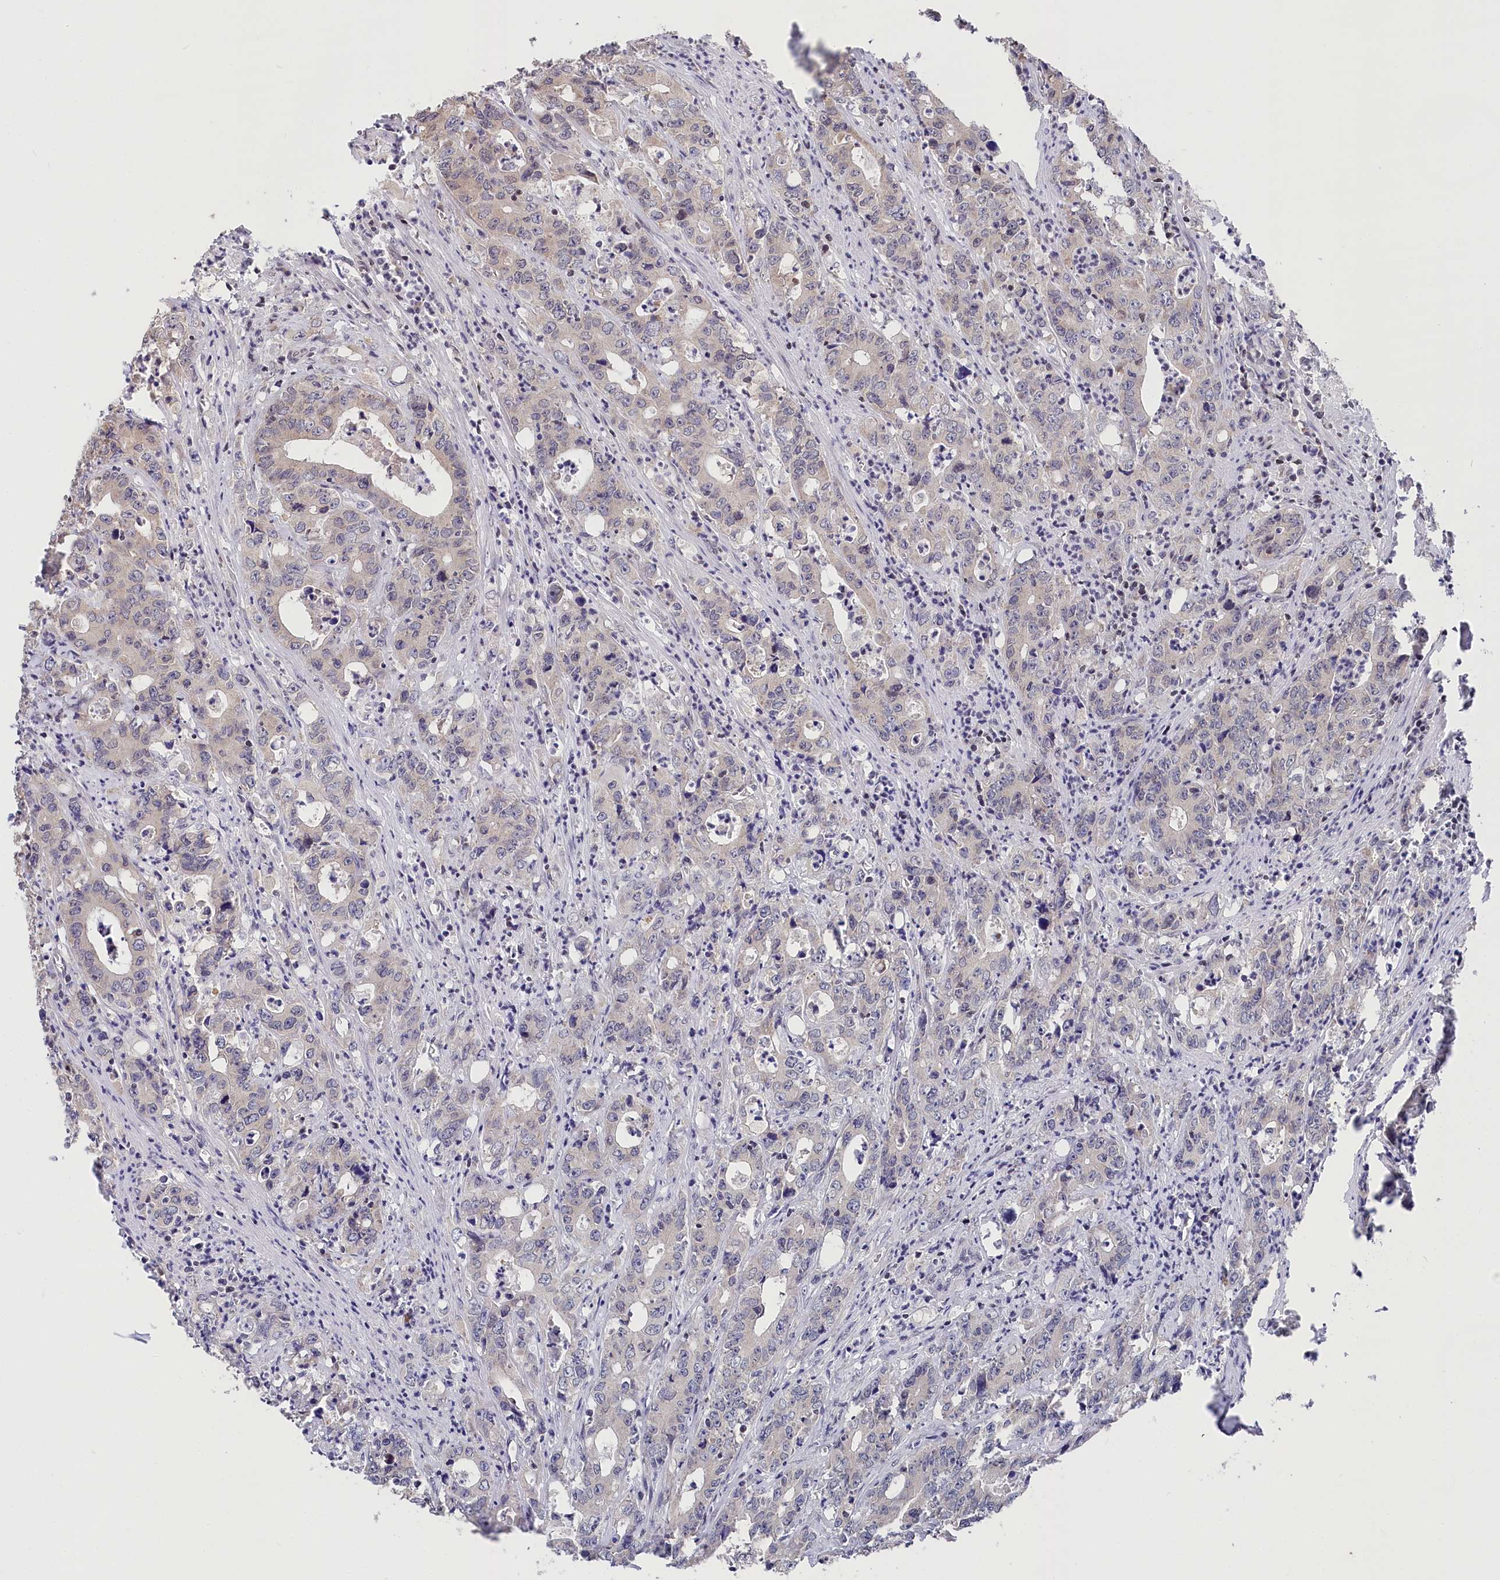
{"staining": {"intensity": "negative", "quantity": "none", "location": "none"}, "tissue": "colorectal cancer", "cell_type": "Tumor cells", "image_type": "cancer", "snomed": [{"axis": "morphology", "description": "Adenocarcinoma, NOS"}, {"axis": "topography", "description": "Colon"}], "caption": "Immunohistochemistry (IHC) photomicrograph of human colorectal cancer (adenocarcinoma) stained for a protein (brown), which reveals no positivity in tumor cells. (Stains: DAB (3,3'-diaminobenzidine) immunohistochemistry (IHC) with hematoxylin counter stain, Microscopy: brightfield microscopy at high magnification).", "gene": "CGGBP1", "patient": {"sex": "female", "age": 75}}